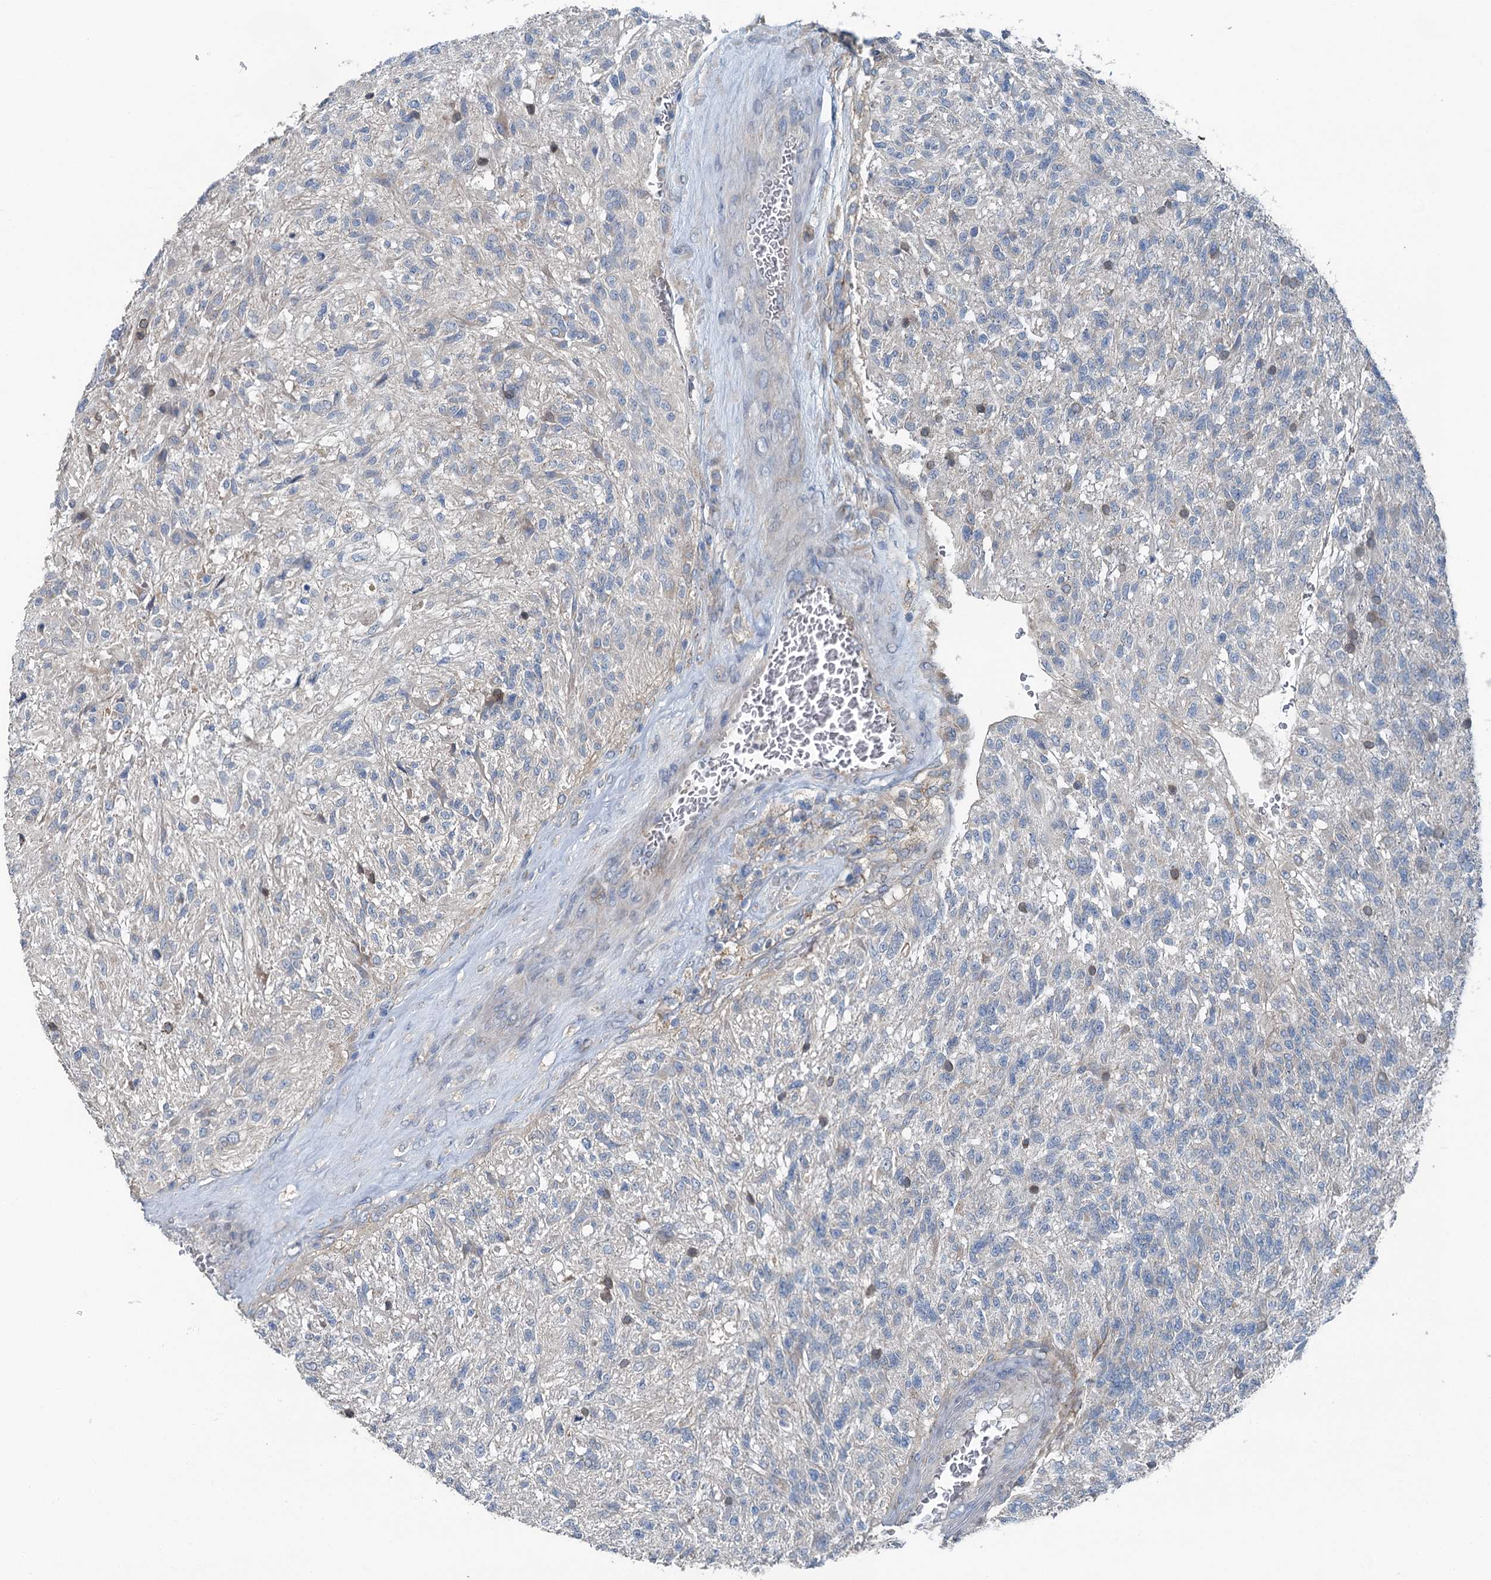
{"staining": {"intensity": "negative", "quantity": "none", "location": "none"}, "tissue": "glioma", "cell_type": "Tumor cells", "image_type": "cancer", "snomed": [{"axis": "morphology", "description": "Glioma, malignant, High grade"}, {"axis": "topography", "description": "Brain"}], "caption": "The micrograph demonstrates no significant positivity in tumor cells of glioma.", "gene": "C6orf120", "patient": {"sex": "male", "age": 56}}